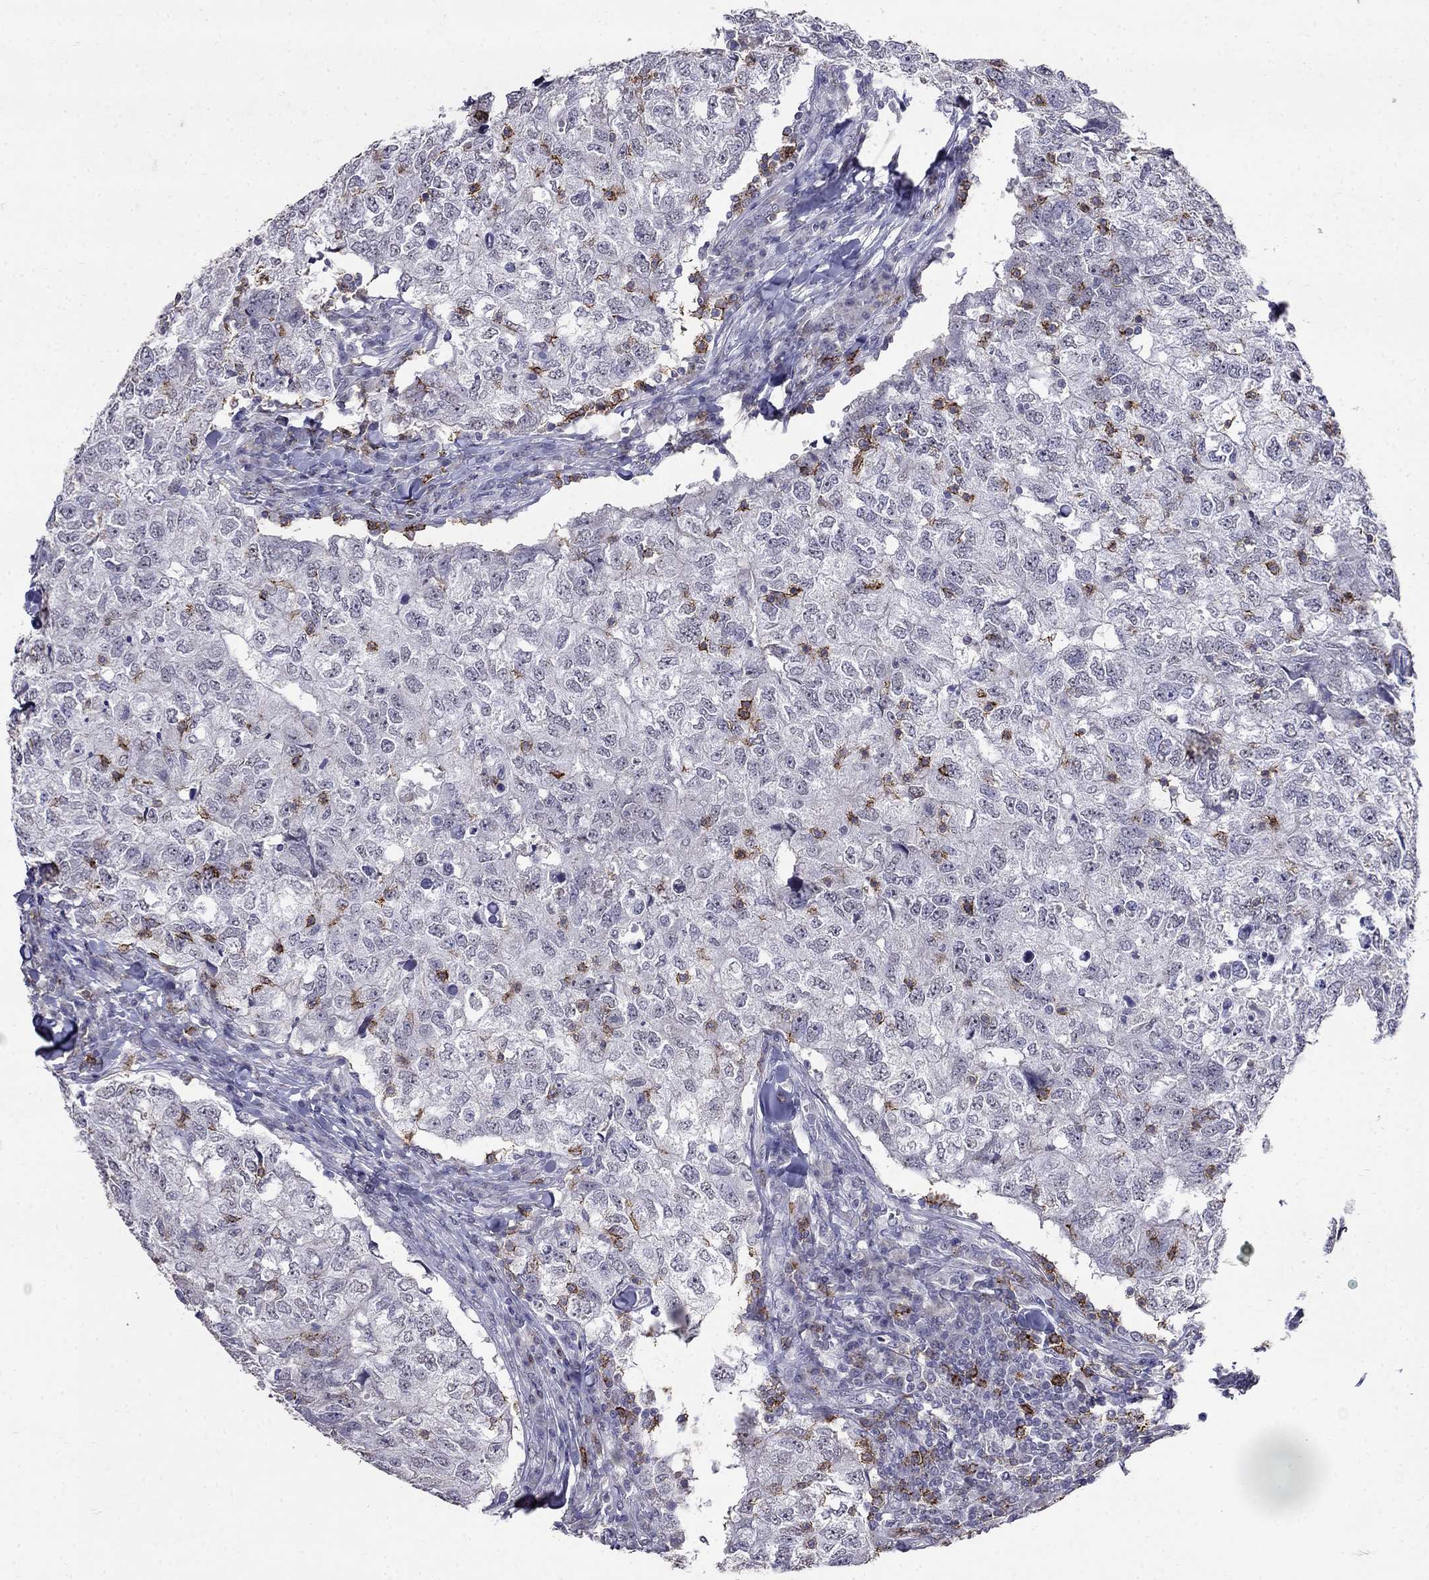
{"staining": {"intensity": "negative", "quantity": "none", "location": "none"}, "tissue": "breast cancer", "cell_type": "Tumor cells", "image_type": "cancer", "snomed": [{"axis": "morphology", "description": "Duct carcinoma"}, {"axis": "topography", "description": "Breast"}], "caption": "The photomicrograph demonstrates no significant staining in tumor cells of invasive ductal carcinoma (breast). (DAB immunohistochemistry (IHC), high magnification).", "gene": "CD8B", "patient": {"sex": "female", "age": 30}}